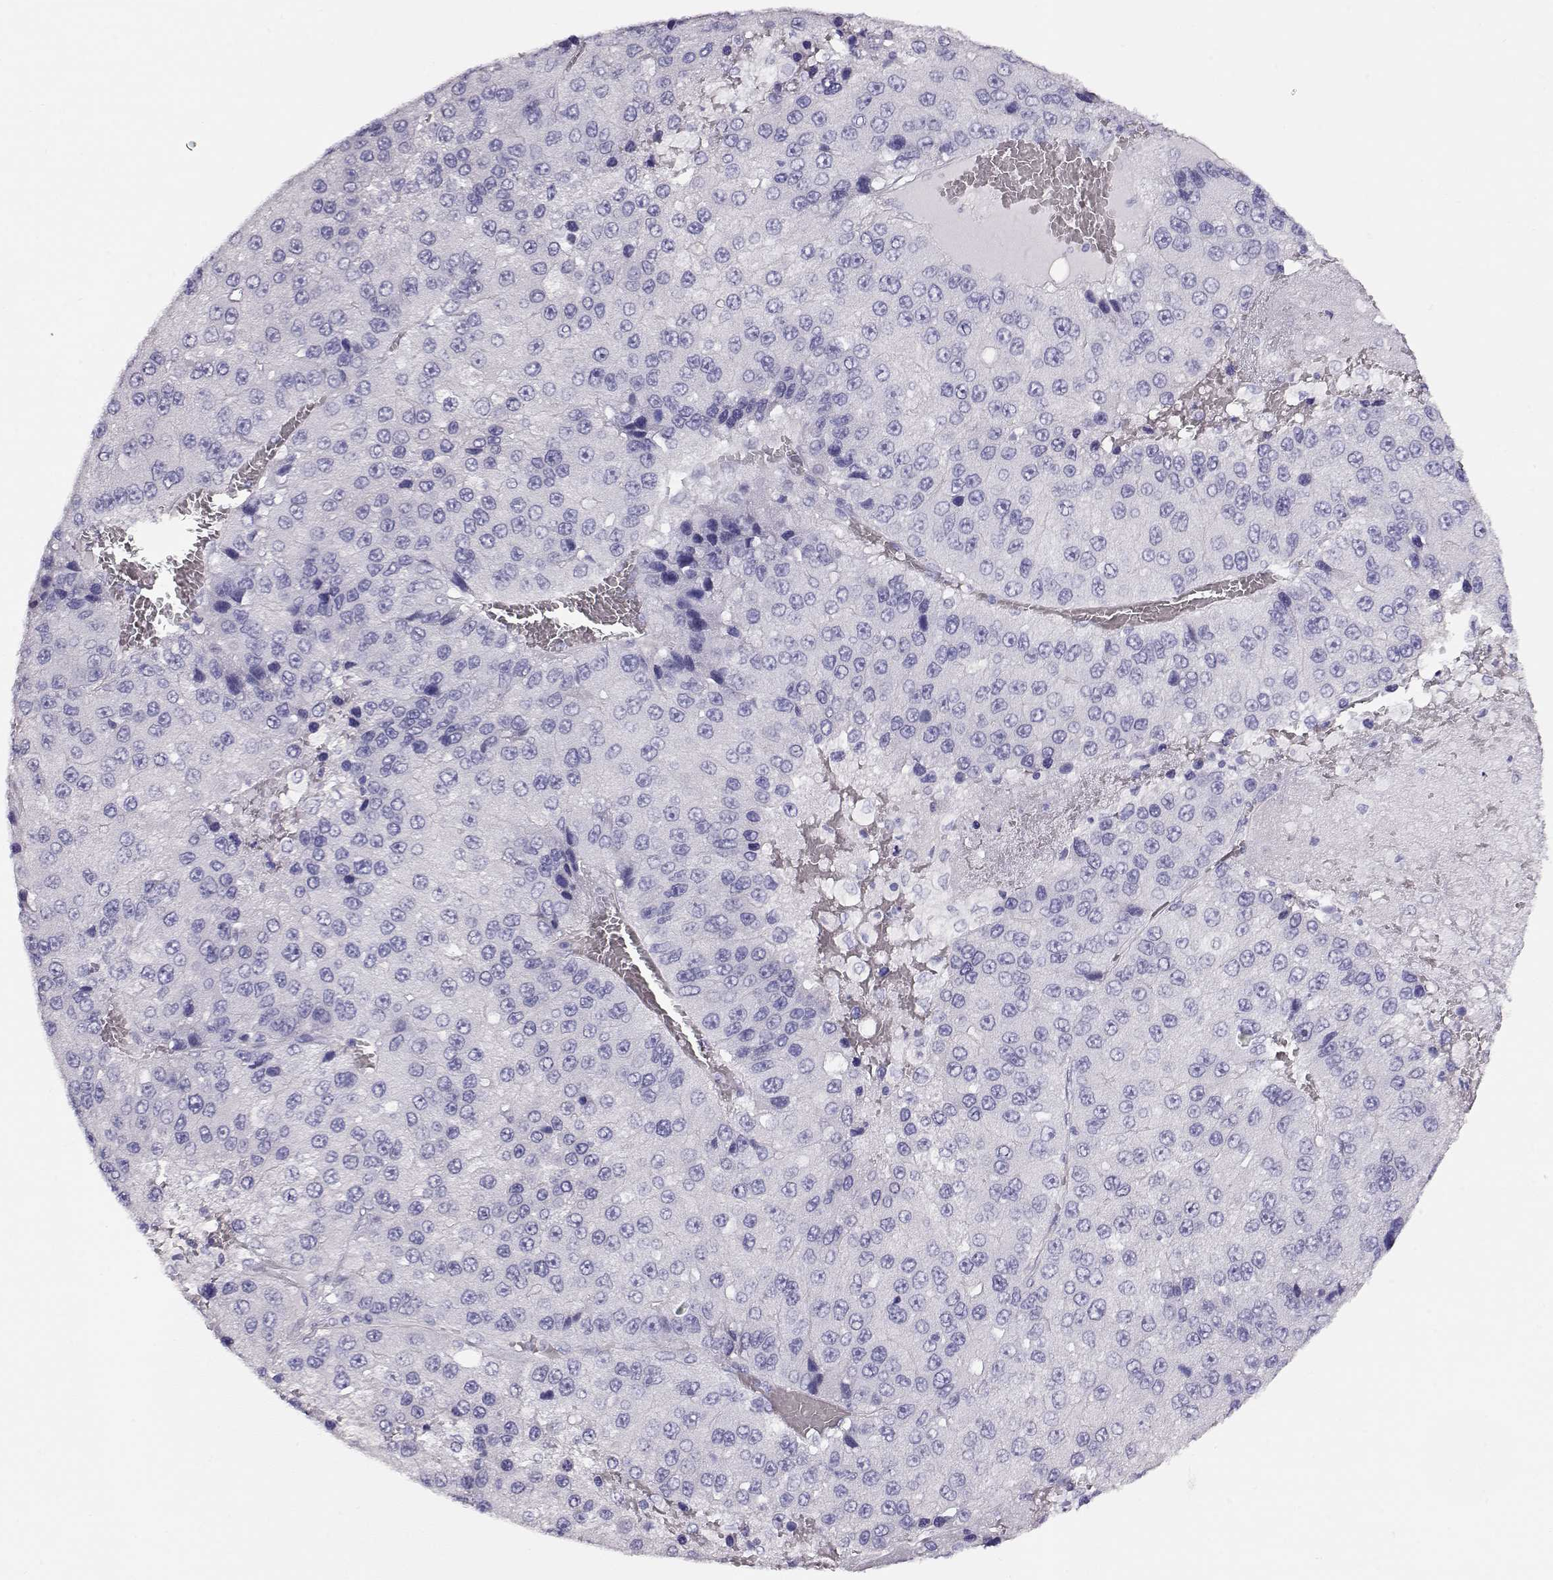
{"staining": {"intensity": "negative", "quantity": "none", "location": "none"}, "tissue": "liver cancer", "cell_type": "Tumor cells", "image_type": "cancer", "snomed": [{"axis": "morphology", "description": "Carcinoma, Hepatocellular, NOS"}, {"axis": "topography", "description": "Liver"}], "caption": "Immunohistochemistry histopathology image of neoplastic tissue: liver cancer (hepatocellular carcinoma) stained with DAB (3,3'-diaminobenzidine) displays no significant protein positivity in tumor cells. (DAB (3,3'-diaminobenzidine) IHC, high magnification).", "gene": "ACTN2", "patient": {"sex": "female", "age": 73}}